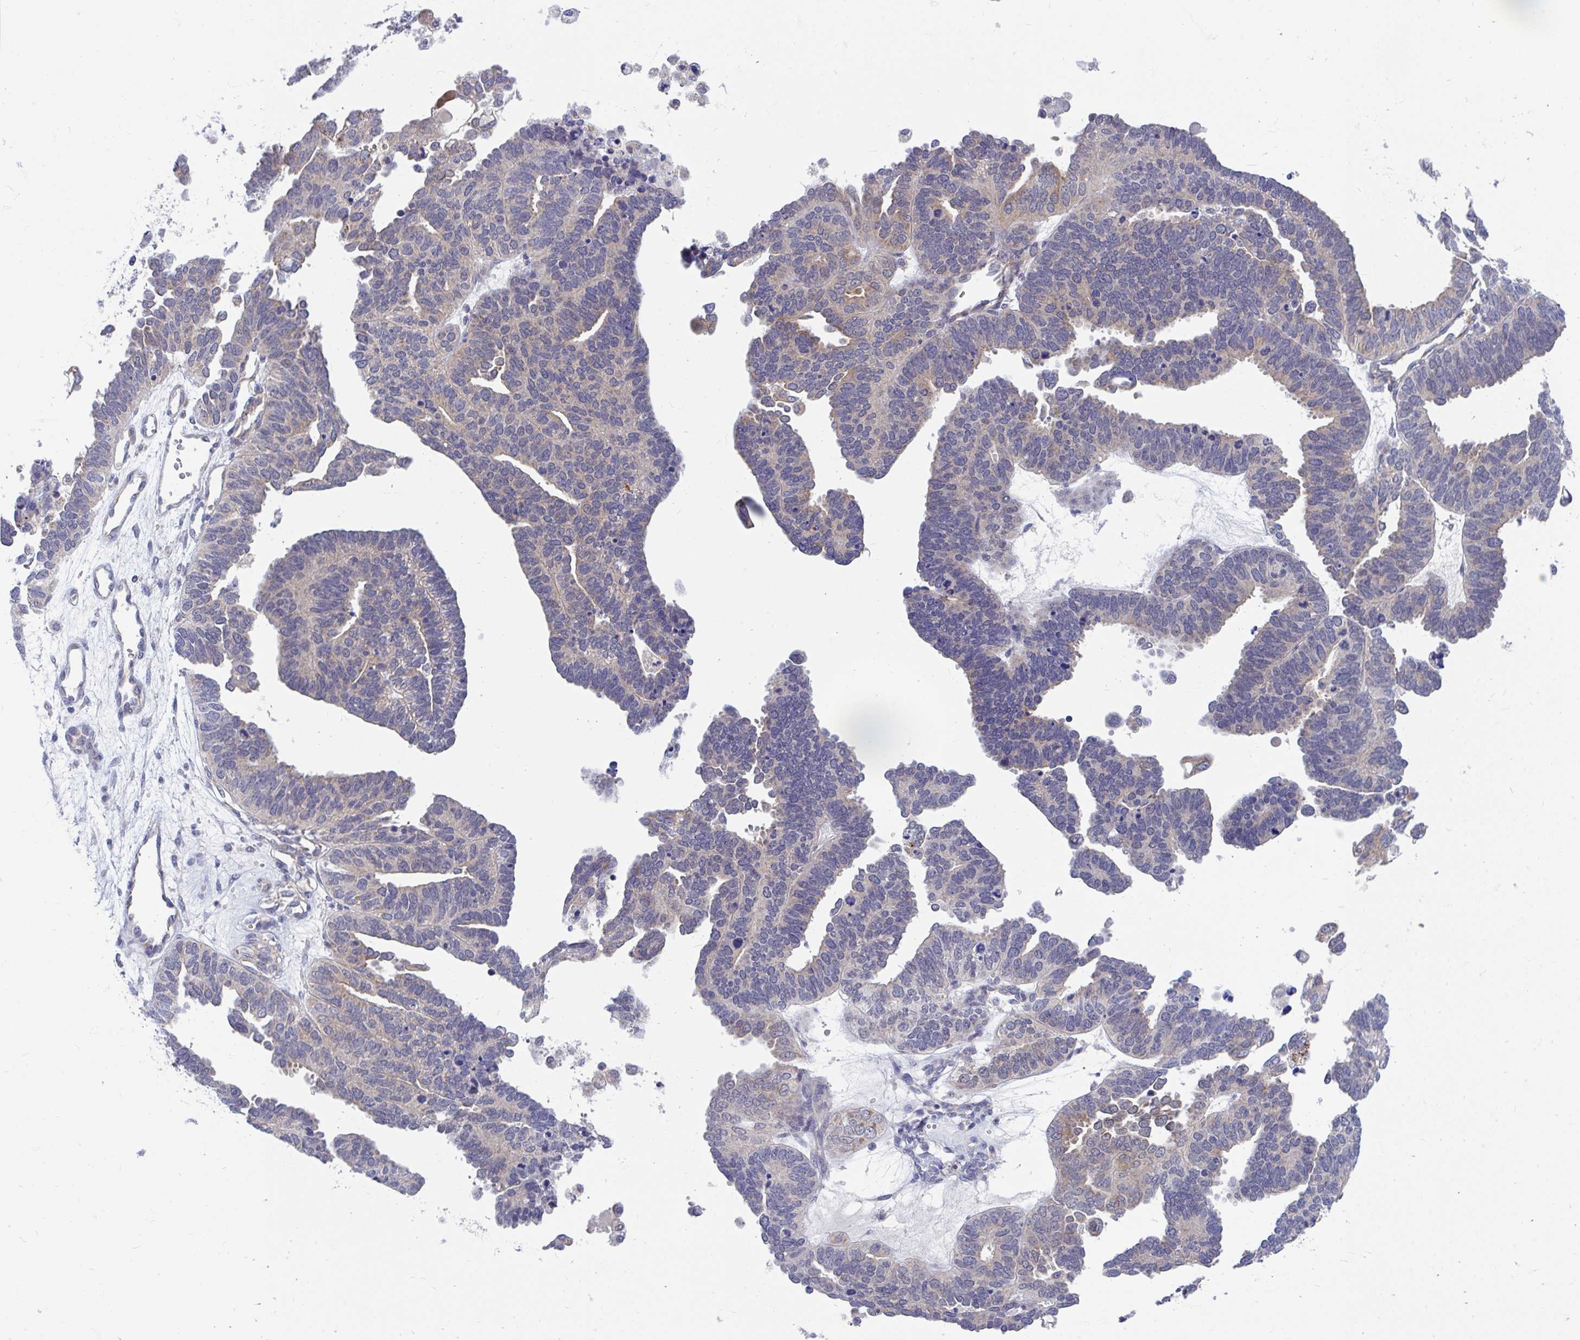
{"staining": {"intensity": "weak", "quantity": "<25%", "location": "cytoplasmic/membranous"}, "tissue": "ovarian cancer", "cell_type": "Tumor cells", "image_type": "cancer", "snomed": [{"axis": "morphology", "description": "Cystadenocarcinoma, serous, NOS"}, {"axis": "topography", "description": "Ovary"}], "caption": "Immunohistochemical staining of ovarian cancer exhibits no significant staining in tumor cells.", "gene": "FHIP1B", "patient": {"sex": "female", "age": 51}}